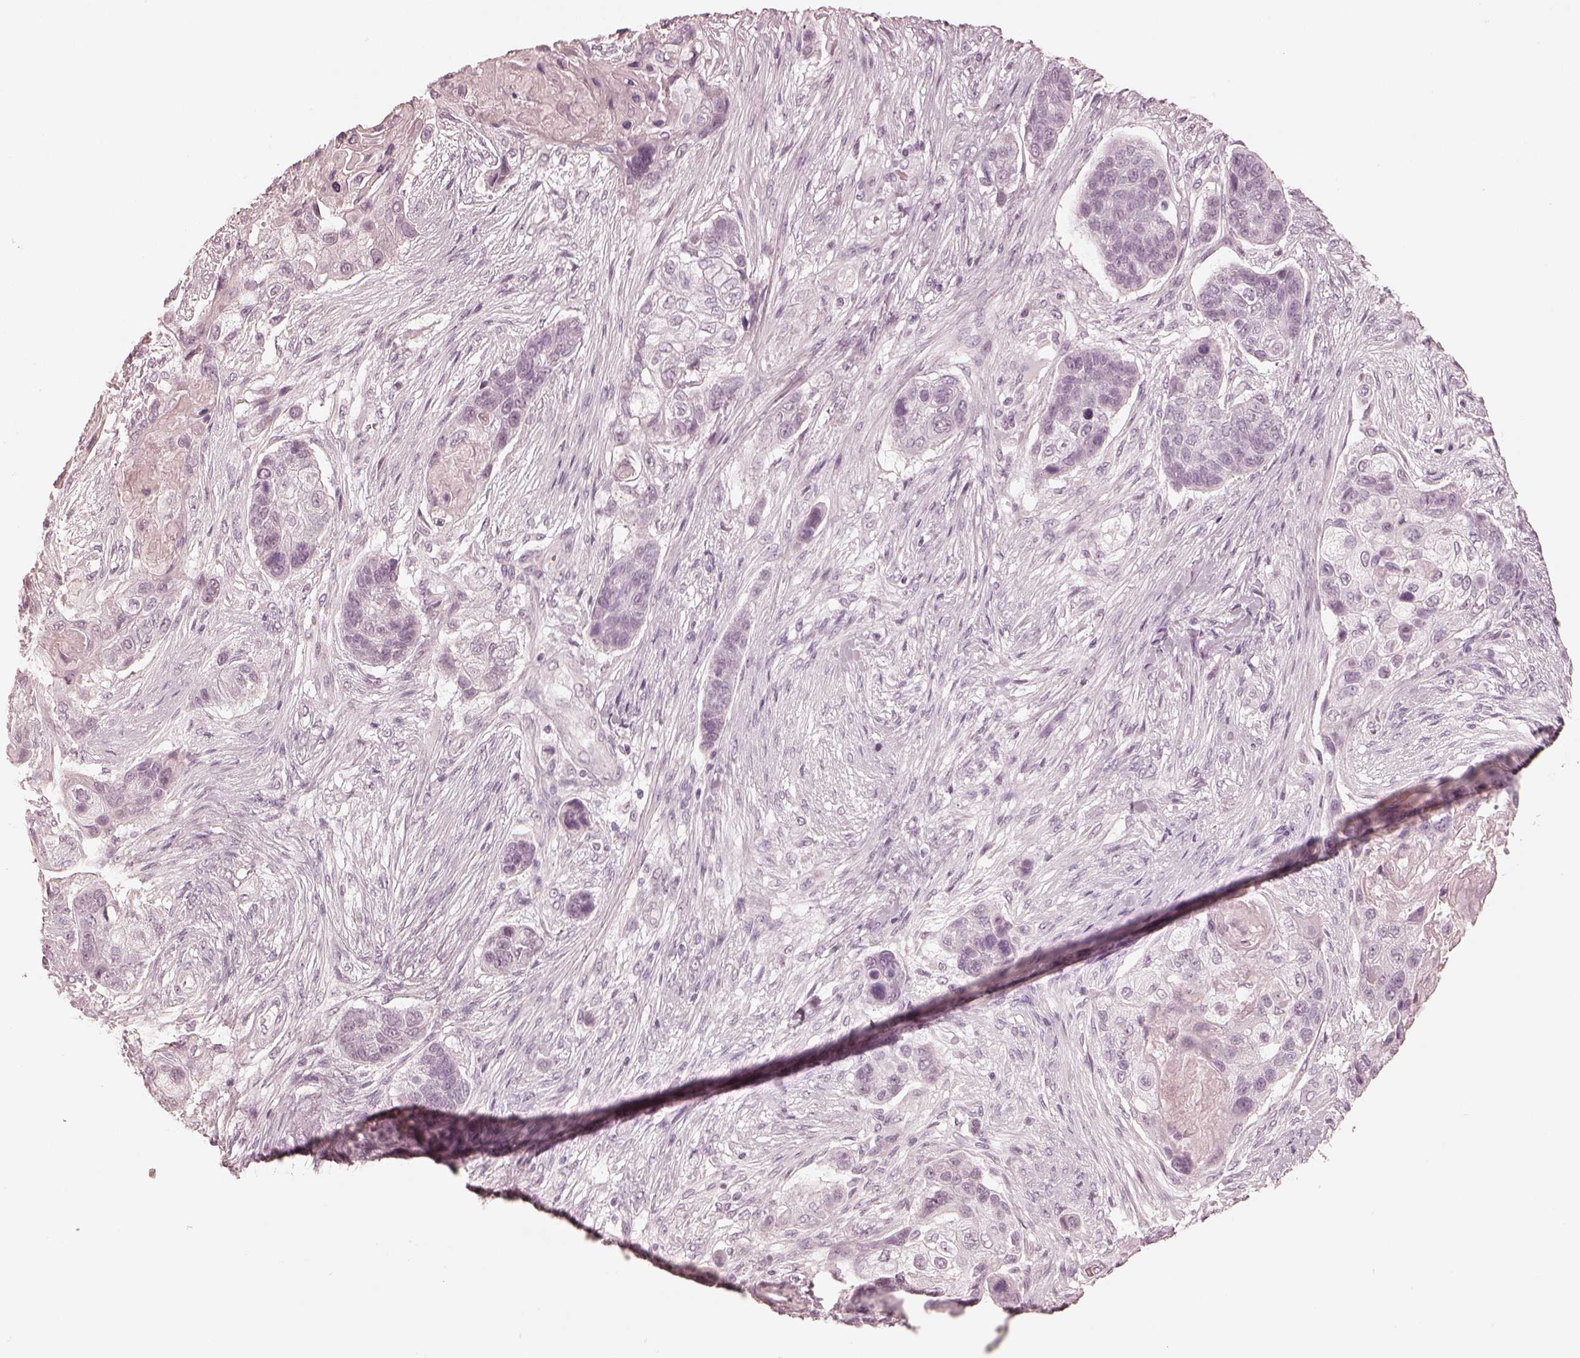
{"staining": {"intensity": "negative", "quantity": "none", "location": "none"}, "tissue": "lung cancer", "cell_type": "Tumor cells", "image_type": "cancer", "snomed": [{"axis": "morphology", "description": "Squamous cell carcinoma, NOS"}, {"axis": "topography", "description": "Lung"}], "caption": "An immunohistochemistry (IHC) photomicrograph of lung squamous cell carcinoma is shown. There is no staining in tumor cells of lung squamous cell carcinoma.", "gene": "CALR3", "patient": {"sex": "male", "age": 69}}